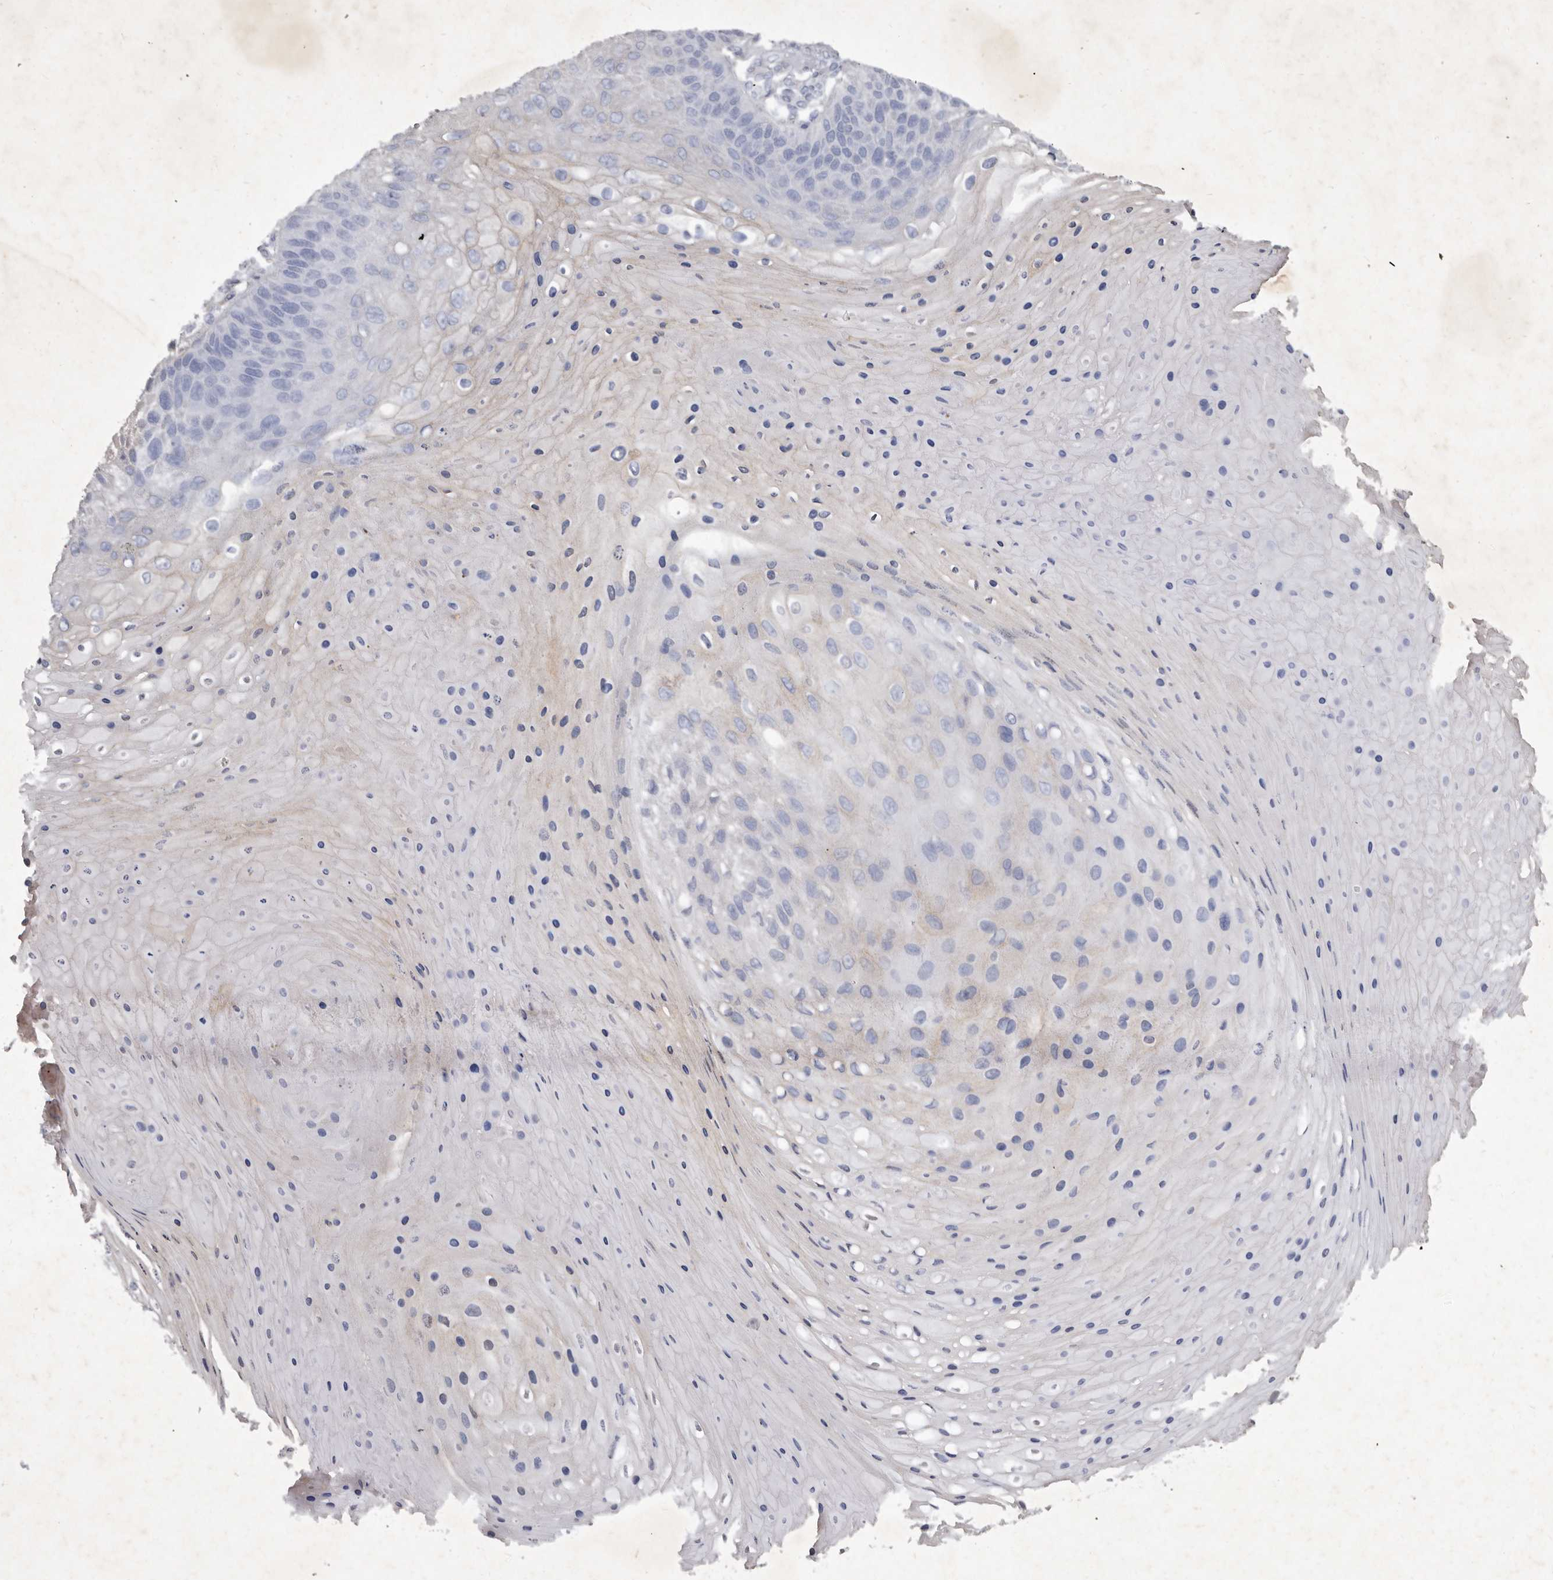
{"staining": {"intensity": "weak", "quantity": "<25%", "location": "cytoplasmic/membranous"}, "tissue": "skin cancer", "cell_type": "Tumor cells", "image_type": "cancer", "snomed": [{"axis": "morphology", "description": "Squamous cell carcinoma, NOS"}, {"axis": "topography", "description": "Skin"}], "caption": "High magnification brightfield microscopy of skin squamous cell carcinoma stained with DAB (brown) and counterstained with hematoxylin (blue): tumor cells show no significant expression.", "gene": "ABL1", "patient": {"sex": "female", "age": 88}}